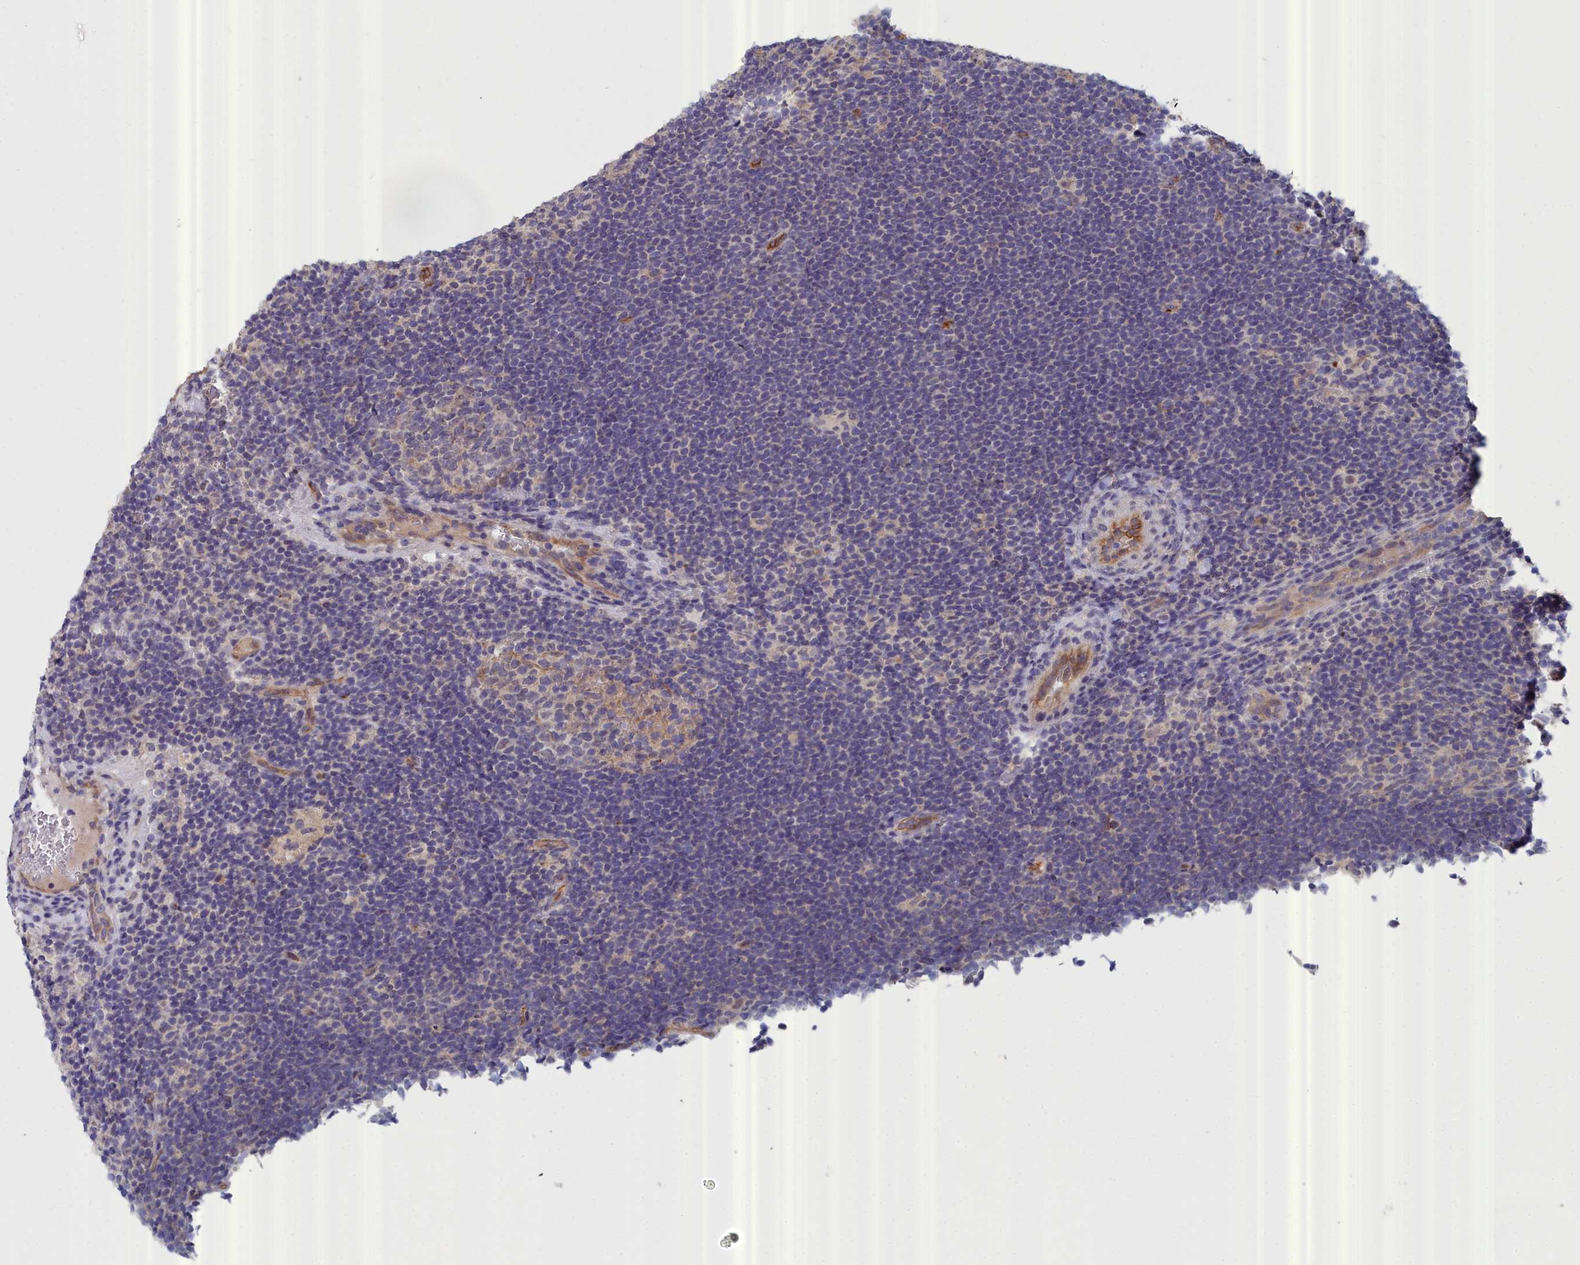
{"staining": {"intensity": "negative", "quantity": "none", "location": "none"}, "tissue": "lymphoma", "cell_type": "Tumor cells", "image_type": "cancer", "snomed": [{"axis": "morphology", "description": "Hodgkin's disease, NOS"}, {"axis": "topography", "description": "Lymph node"}], "caption": "This image is of Hodgkin's disease stained with IHC to label a protein in brown with the nuclei are counter-stained blue. There is no expression in tumor cells. The staining was performed using DAB (3,3'-diaminobenzidine) to visualize the protein expression in brown, while the nuclei were stained in blue with hematoxylin (Magnification: 20x).", "gene": "RDX", "patient": {"sex": "female", "age": 57}}